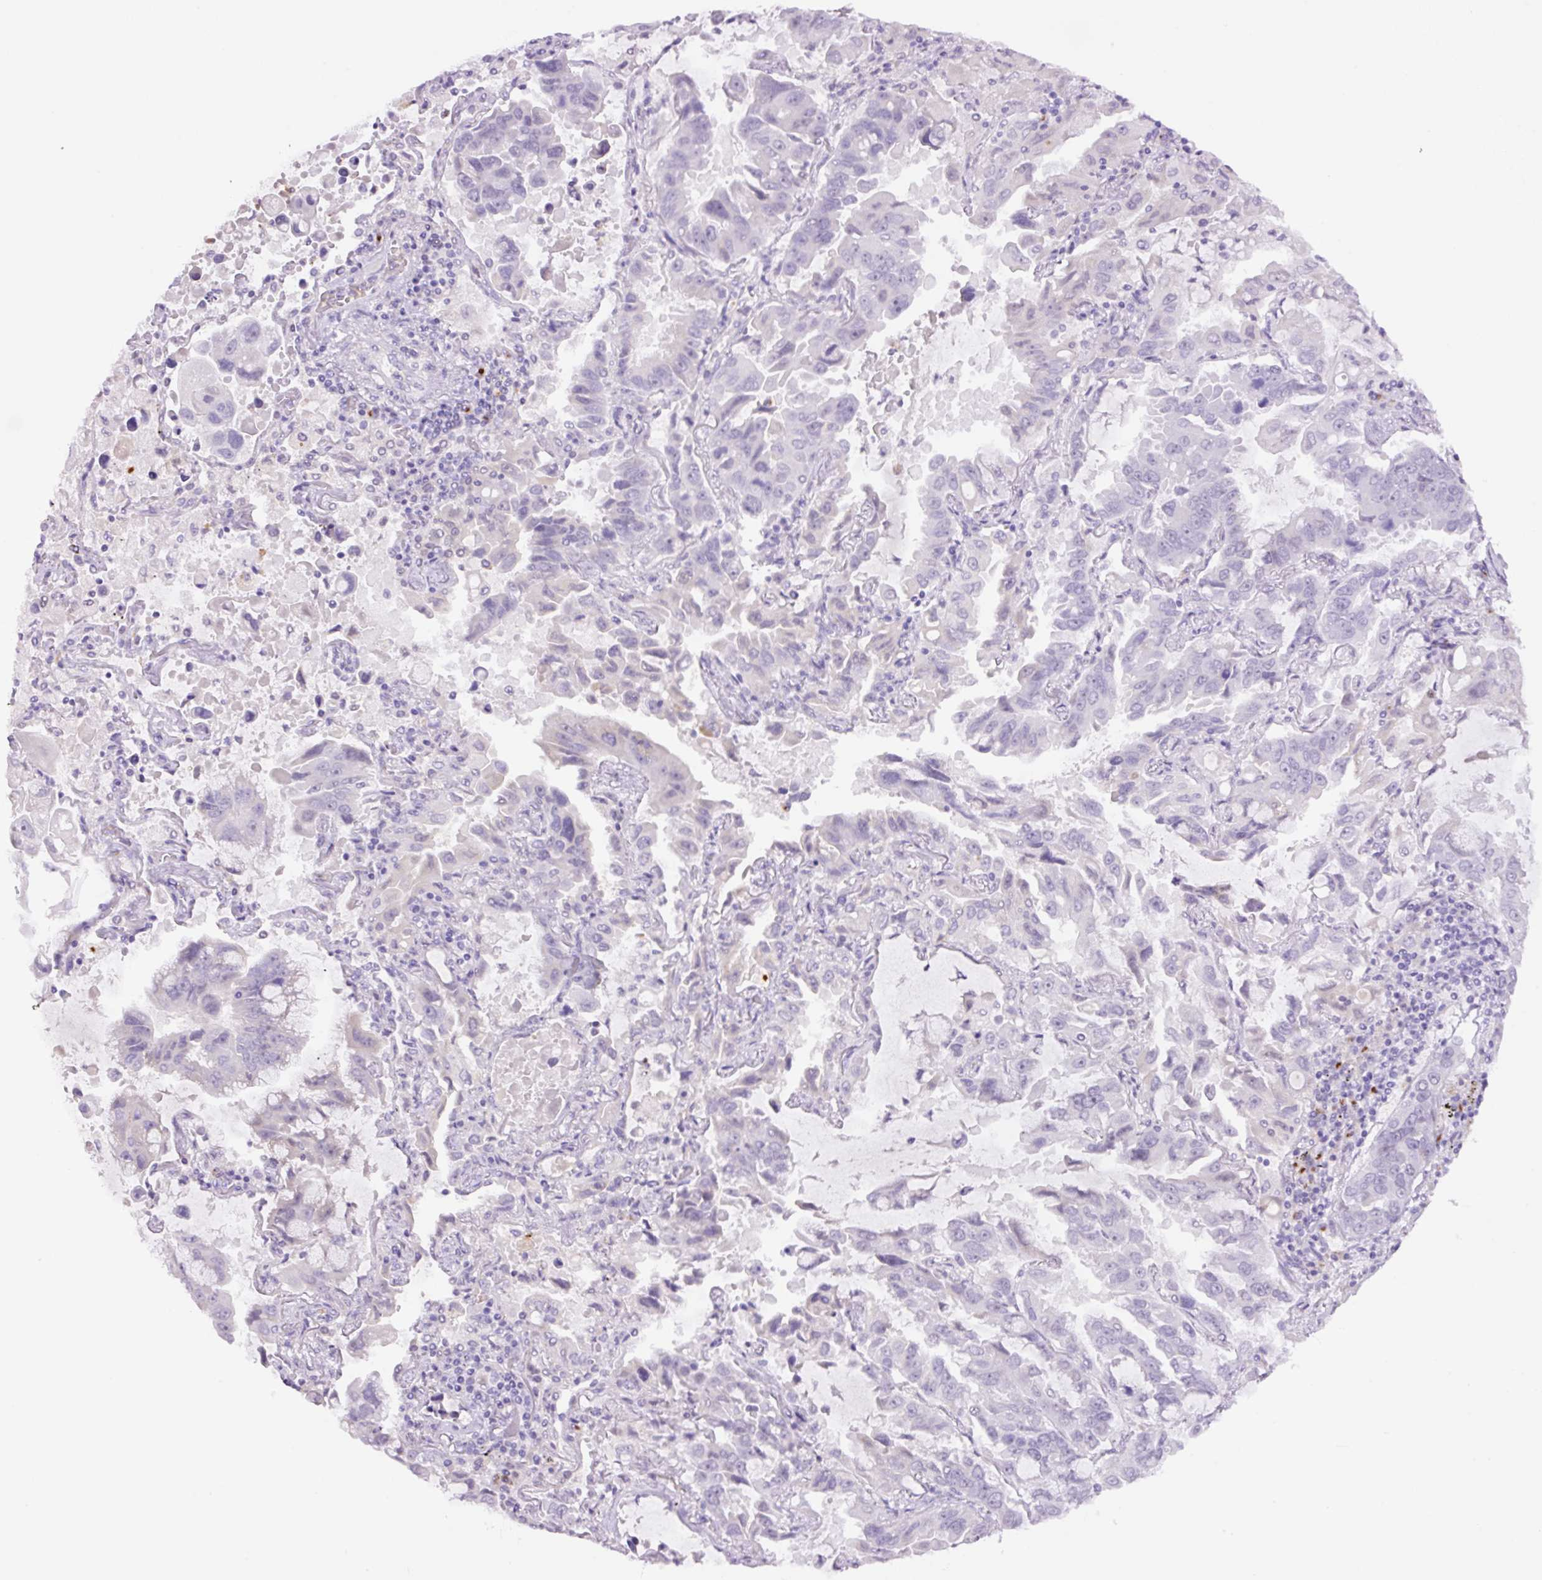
{"staining": {"intensity": "negative", "quantity": "none", "location": "none"}, "tissue": "lung cancer", "cell_type": "Tumor cells", "image_type": "cancer", "snomed": [{"axis": "morphology", "description": "Adenocarcinoma, NOS"}, {"axis": "topography", "description": "Lung"}], "caption": "Image shows no significant protein expression in tumor cells of adenocarcinoma (lung).", "gene": "MFSD3", "patient": {"sex": "male", "age": 64}}